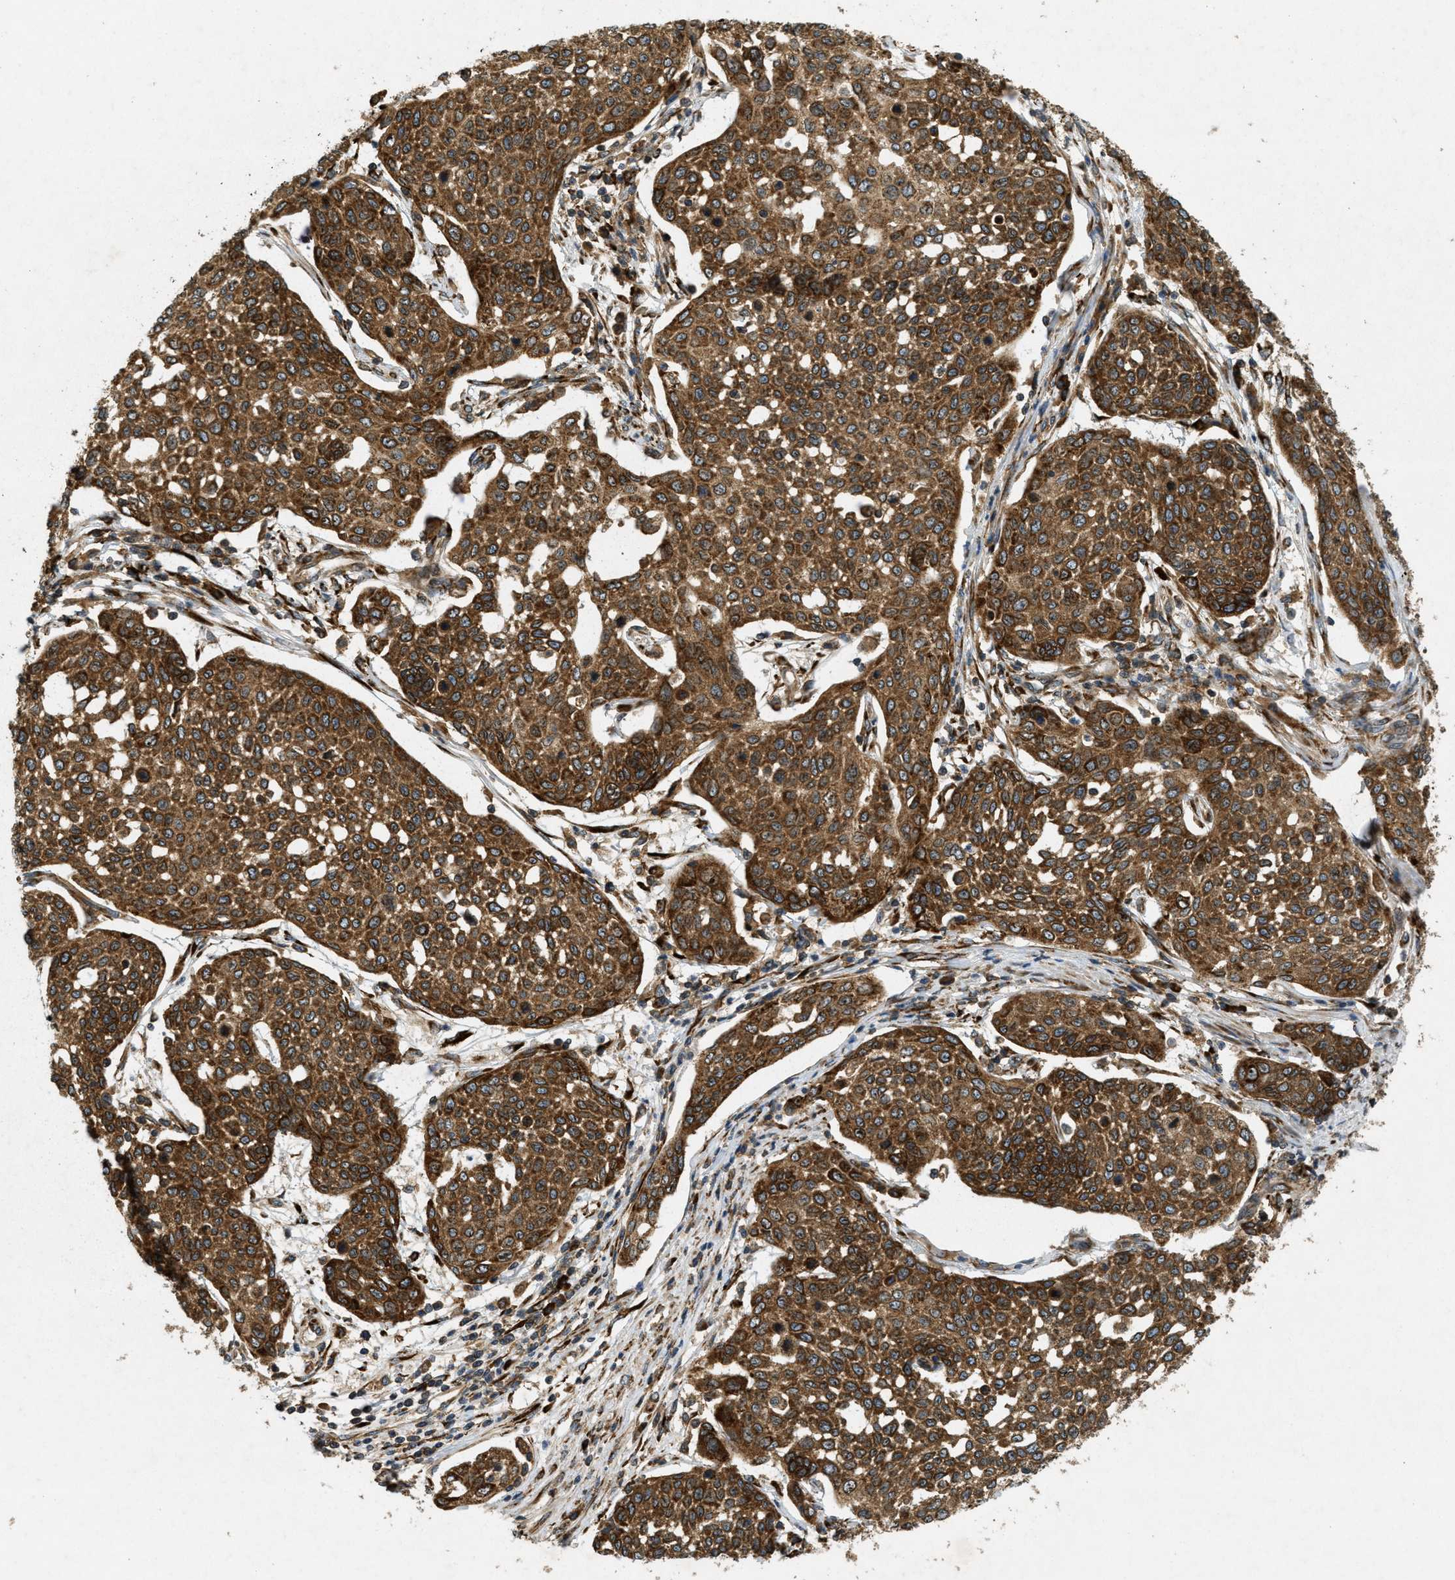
{"staining": {"intensity": "strong", "quantity": ">75%", "location": "cytoplasmic/membranous"}, "tissue": "cervical cancer", "cell_type": "Tumor cells", "image_type": "cancer", "snomed": [{"axis": "morphology", "description": "Squamous cell carcinoma, NOS"}, {"axis": "topography", "description": "Cervix"}], "caption": "This is a histology image of immunohistochemistry staining of squamous cell carcinoma (cervical), which shows strong positivity in the cytoplasmic/membranous of tumor cells.", "gene": "PCDH18", "patient": {"sex": "female", "age": 34}}